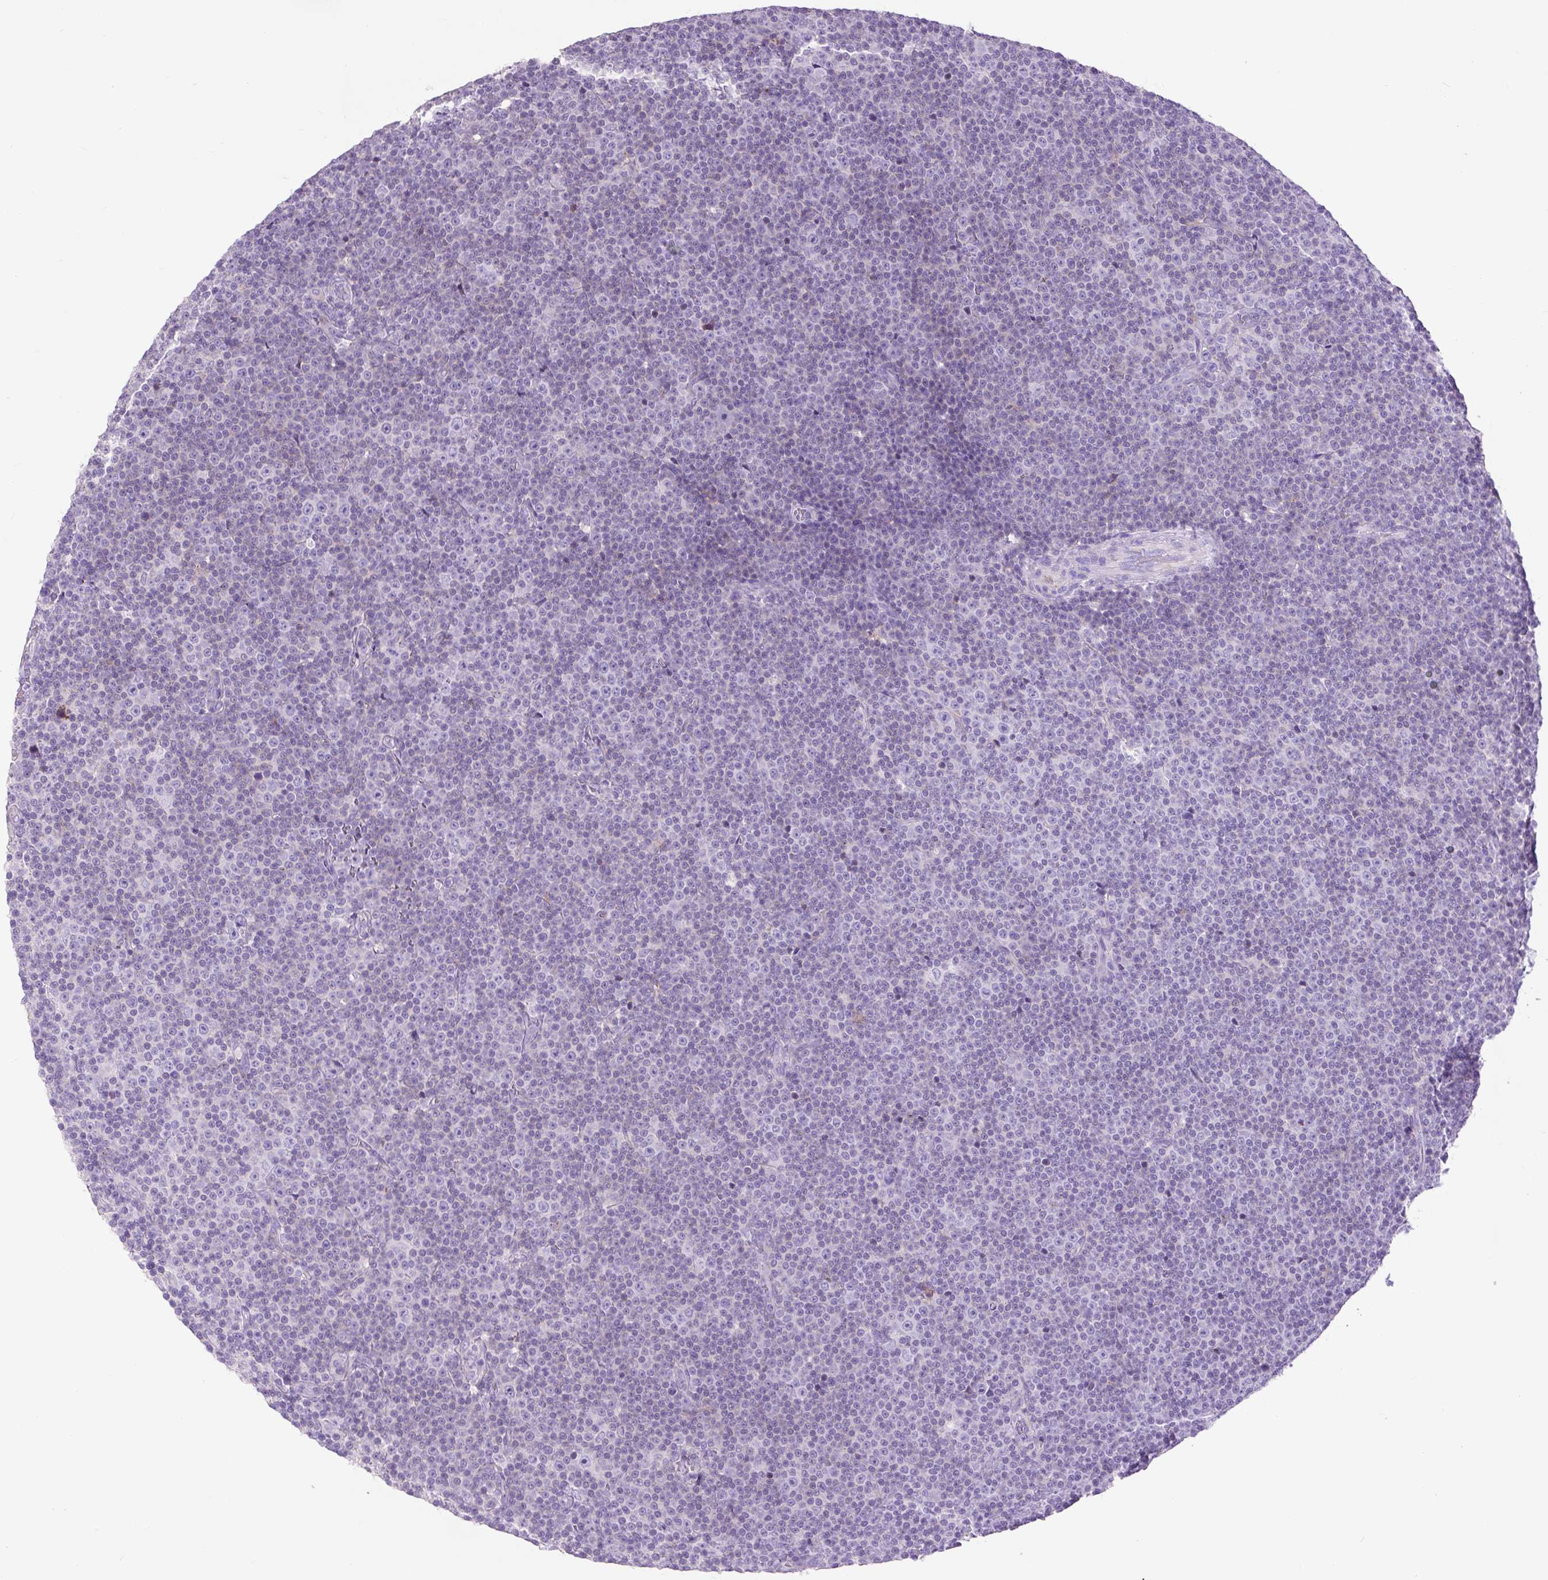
{"staining": {"intensity": "negative", "quantity": "none", "location": "none"}, "tissue": "lymphoma", "cell_type": "Tumor cells", "image_type": "cancer", "snomed": [{"axis": "morphology", "description": "Malignant lymphoma, non-Hodgkin's type, Low grade"}, {"axis": "topography", "description": "Lymph node"}], "caption": "Immunohistochemistry (IHC) histopathology image of lymphoma stained for a protein (brown), which demonstrates no expression in tumor cells.", "gene": "OR10A7", "patient": {"sex": "female", "age": 67}}